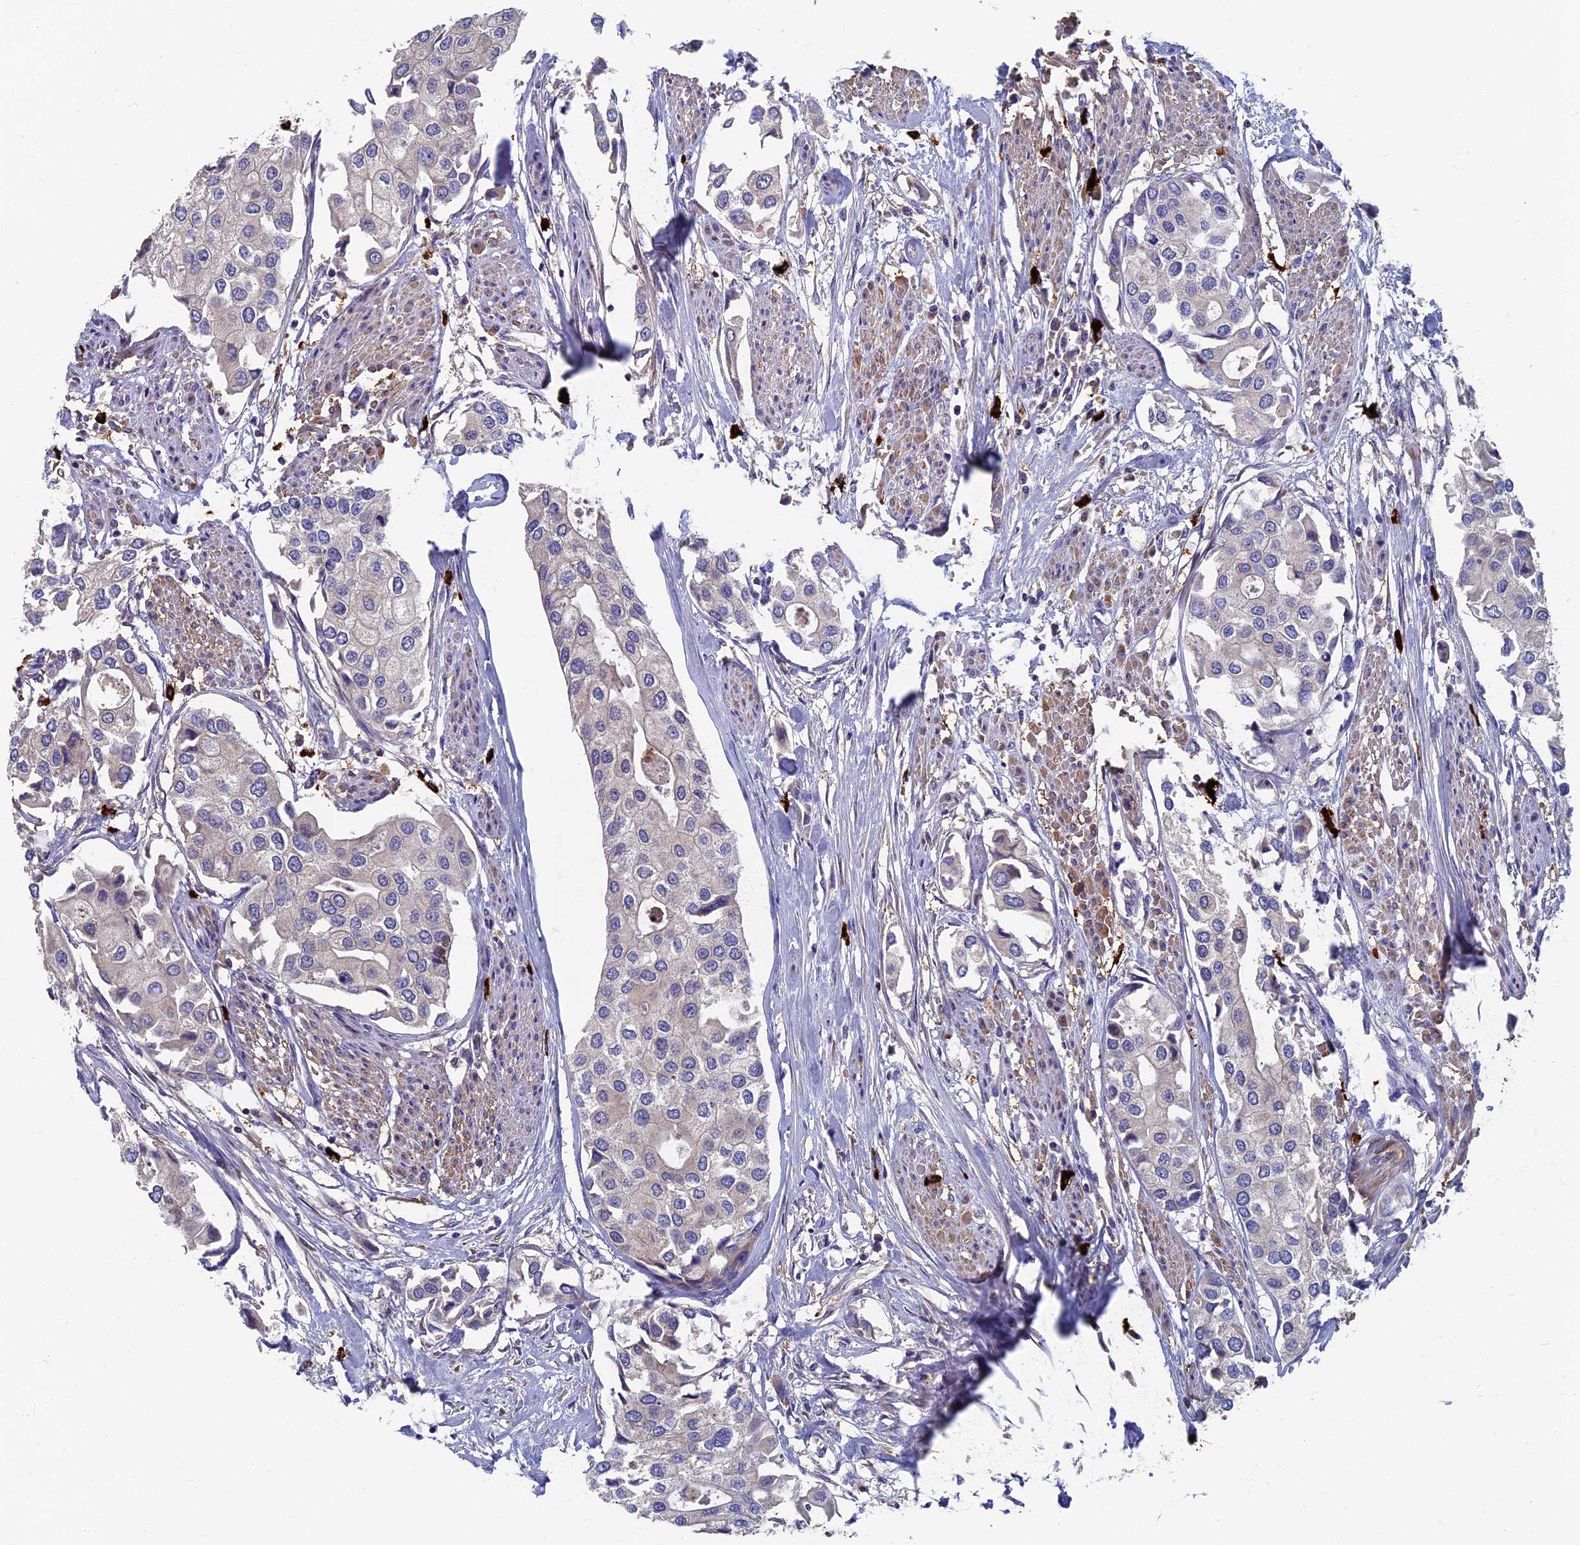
{"staining": {"intensity": "negative", "quantity": "none", "location": "none"}, "tissue": "urothelial cancer", "cell_type": "Tumor cells", "image_type": "cancer", "snomed": [{"axis": "morphology", "description": "Urothelial carcinoma, High grade"}, {"axis": "topography", "description": "Urinary bladder"}], "caption": "A micrograph of human high-grade urothelial carcinoma is negative for staining in tumor cells. (Brightfield microscopy of DAB (3,3'-diaminobenzidine) immunohistochemistry at high magnification).", "gene": "TNK2", "patient": {"sex": "male", "age": 64}}